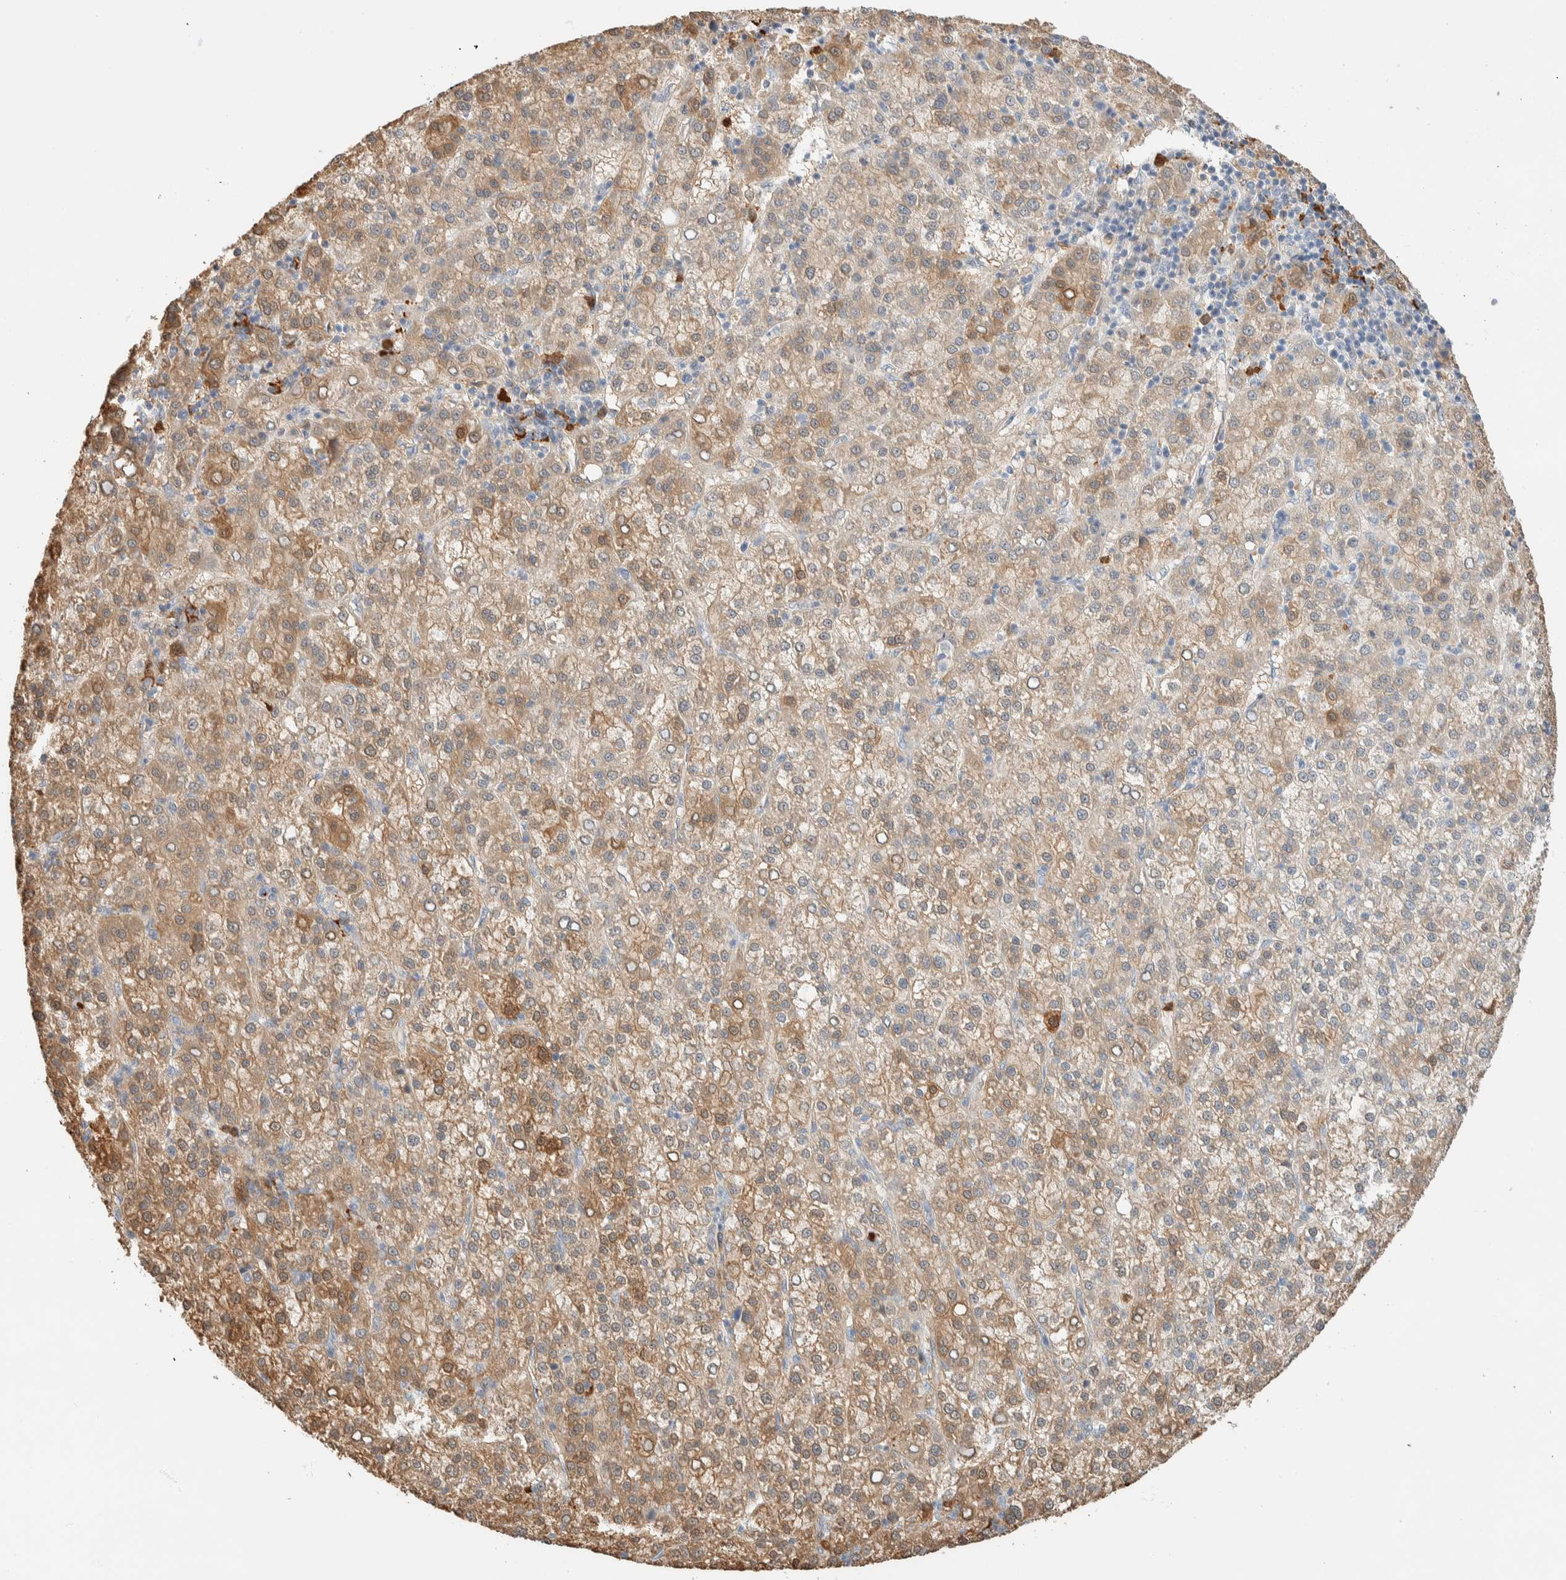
{"staining": {"intensity": "weak", "quantity": "25%-75%", "location": "cytoplasmic/membranous"}, "tissue": "liver cancer", "cell_type": "Tumor cells", "image_type": "cancer", "snomed": [{"axis": "morphology", "description": "Carcinoma, Hepatocellular, NOS"}, {"axis": "topography", "description": "Liver"}], "caption": "The image reveals staining of hepatocellular carcinoma (liver), revealing weak cytoplasmic/membranous protein positivity (brown color) within tumor cells.", "gene": "SETD4", "patient": {"sex": "female", "age": 58}}